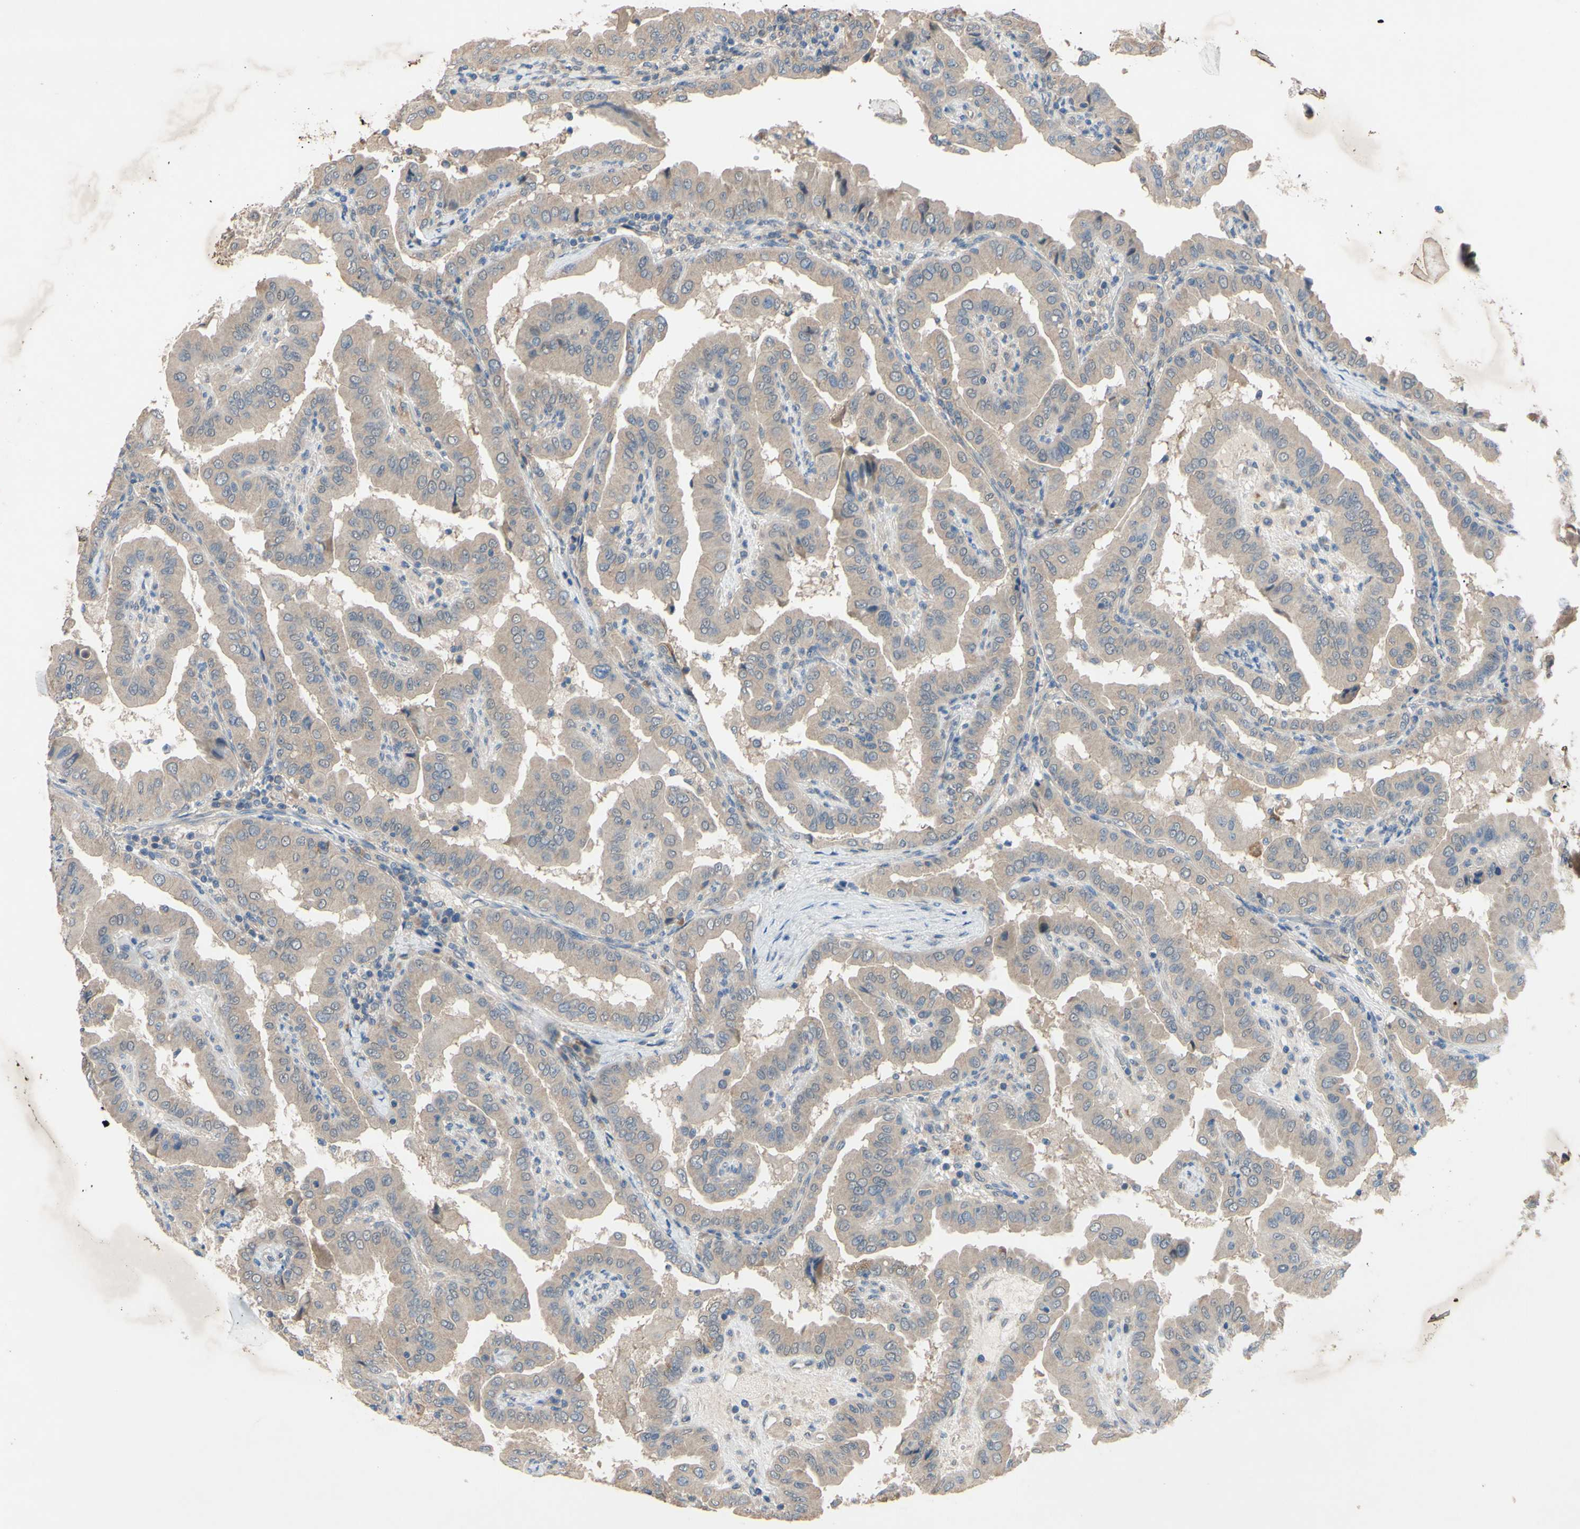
{"staining": {"intensity": "weak", "quantity": ">75%", "location": "cytoplasmic/membranous"}, "tissue": "thyroid cancer", "cell_type": "Tumor cells", "image_type": "cancer", "snomed": [{"axis": "morphology", "description": "Papillary adenocarcinoma, NOS"}, {"axis": "topography", "description": "Thyroid gland"}], "caption": "Protein staining of thyroid cancer (papillary adenocarcinoma) tissue exhibits weak cytoplasmic/membranous staining in about >75% of tumor cells. (DAB (3,3'-diaminobenzidine) IHC with brightfield microscopy, high magnification).", "gene": "HILPDA", "patient": {"sex": "male", "age": 33}}